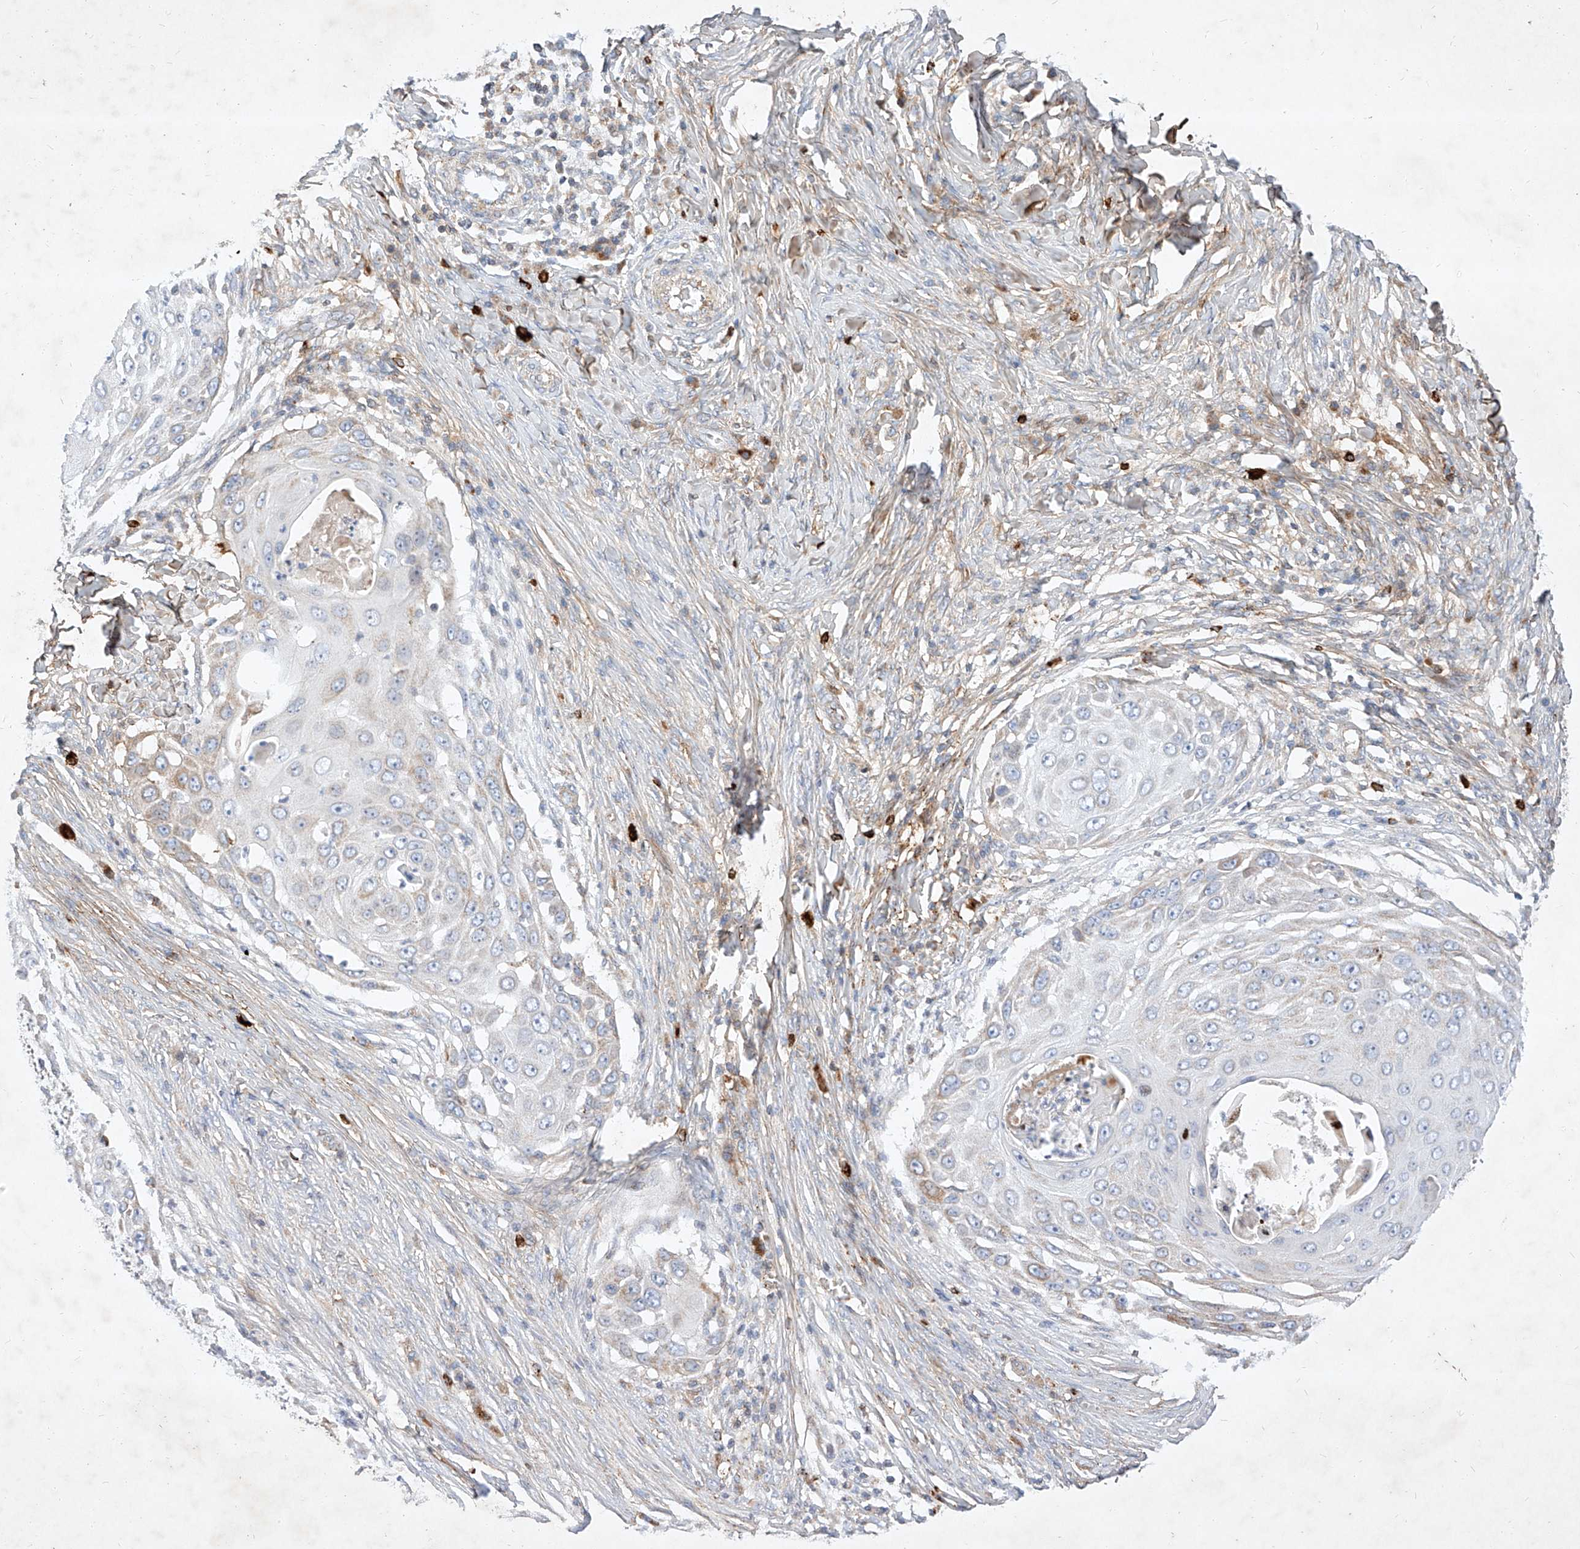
{"staining": {"intensity": "weak", "quantity": "<25%", "location": "cytoplasmic/membranous"}, "tissue": "skin cancer", "cell_type": "Tumor cells", "image_type": "cancer", "snomed": [{"axis": "morphology", "description": "Squamous cell carcinoma, NOS"}, {"axis": "topography", "description": "Skin"}], "caption": "This is an immunohistochemistry (IHC) histopathology image of human skin squamous cell carcinoma. There is no positivity in tumor cells.", "gene": "OSGEPL1", "patient": {"sex": "female", "age": 44}}